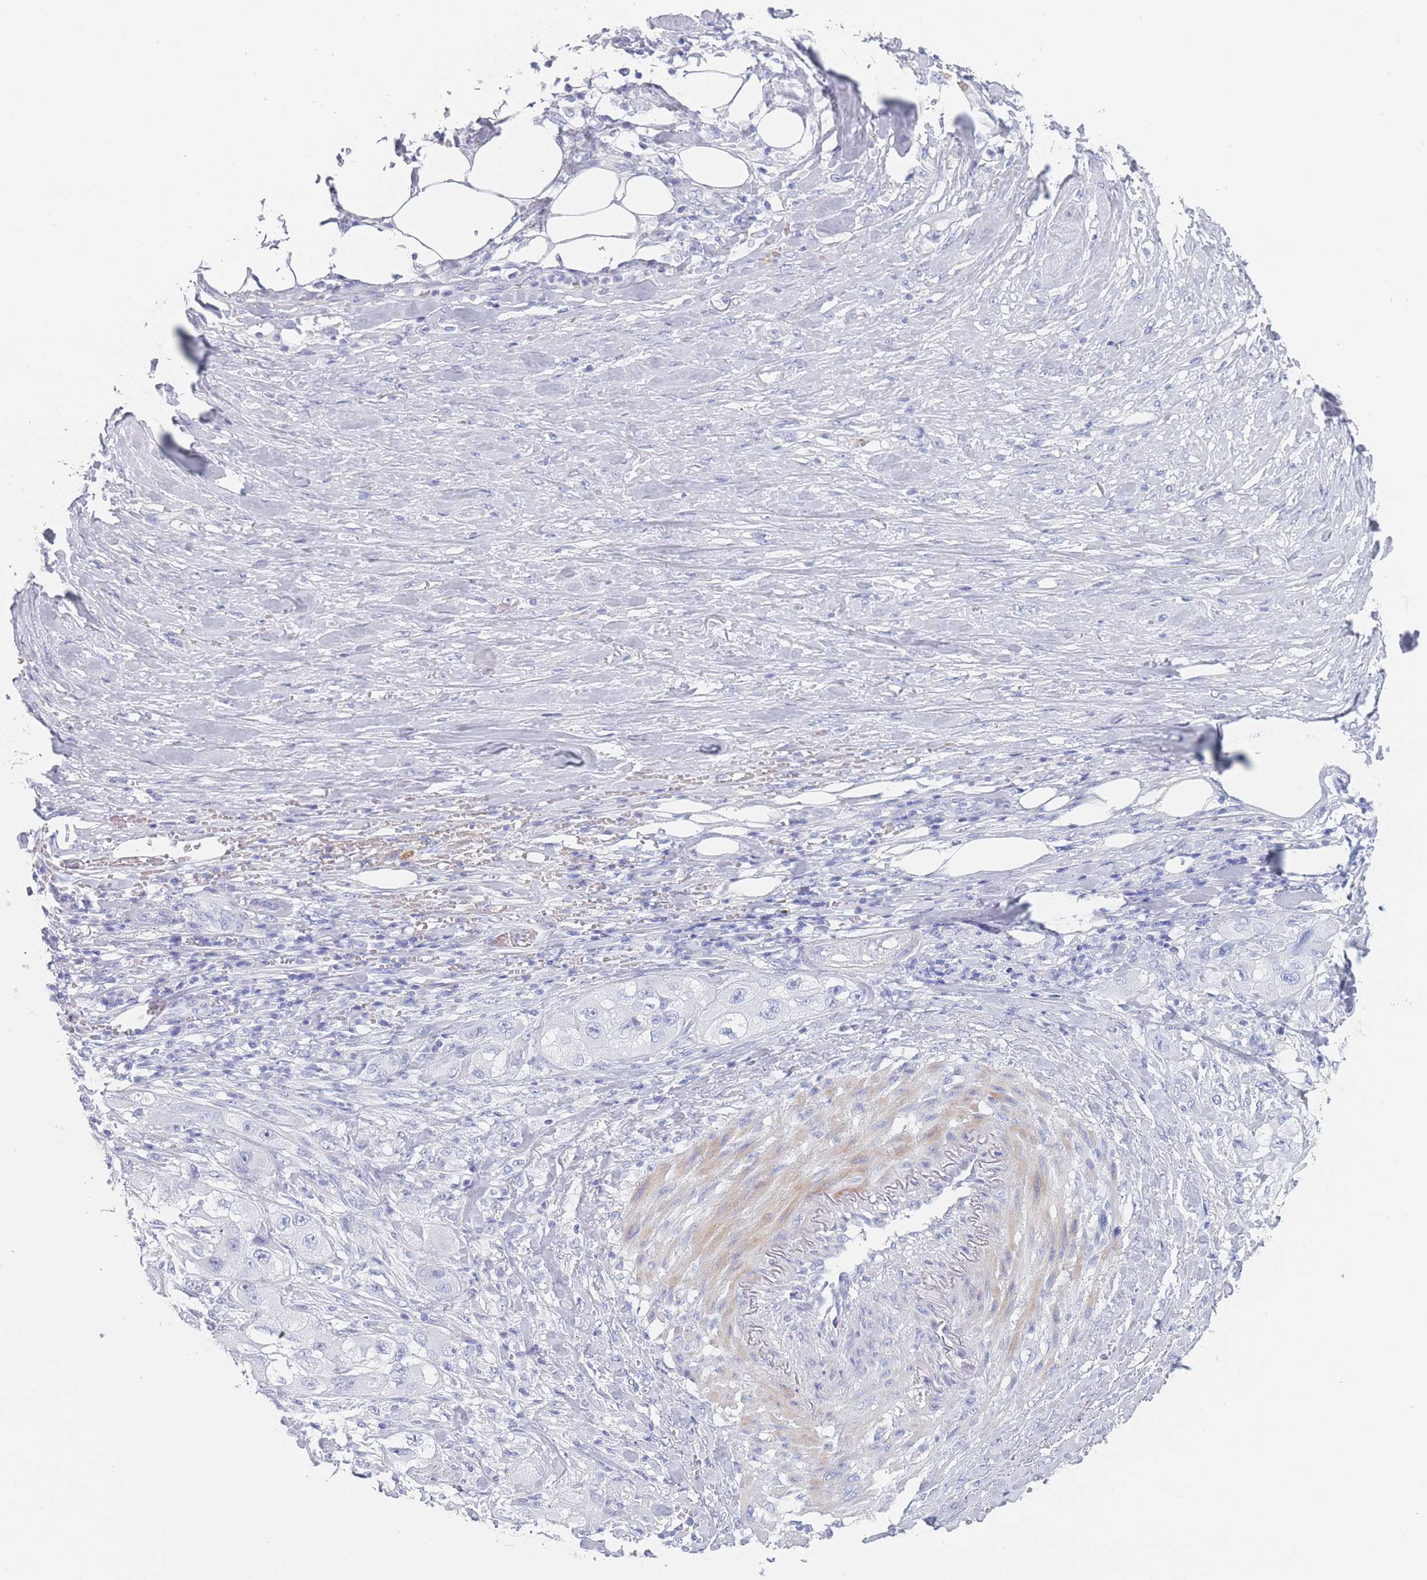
{"staining": {"intensity": "negative", "quantity": "none", "location": "none"}, "tissue": "skin cancer", "cell_type": "Tumor cells", "image_type": "cancer", "snomed": [{"axis": "morphology", "description": "Squamous cell carcinoma, NOS"}, {"axis": "topography", "description": "Skin"}, {"axis": "topography", "description": "Subcutis"}], "caption": "This is an immunohistochemistry (IHC) micrograph of human skin cancer. There is no expression in tumor cells.", "gene": "OR5D16", "patient": {"sex": "male", "age": 73}}